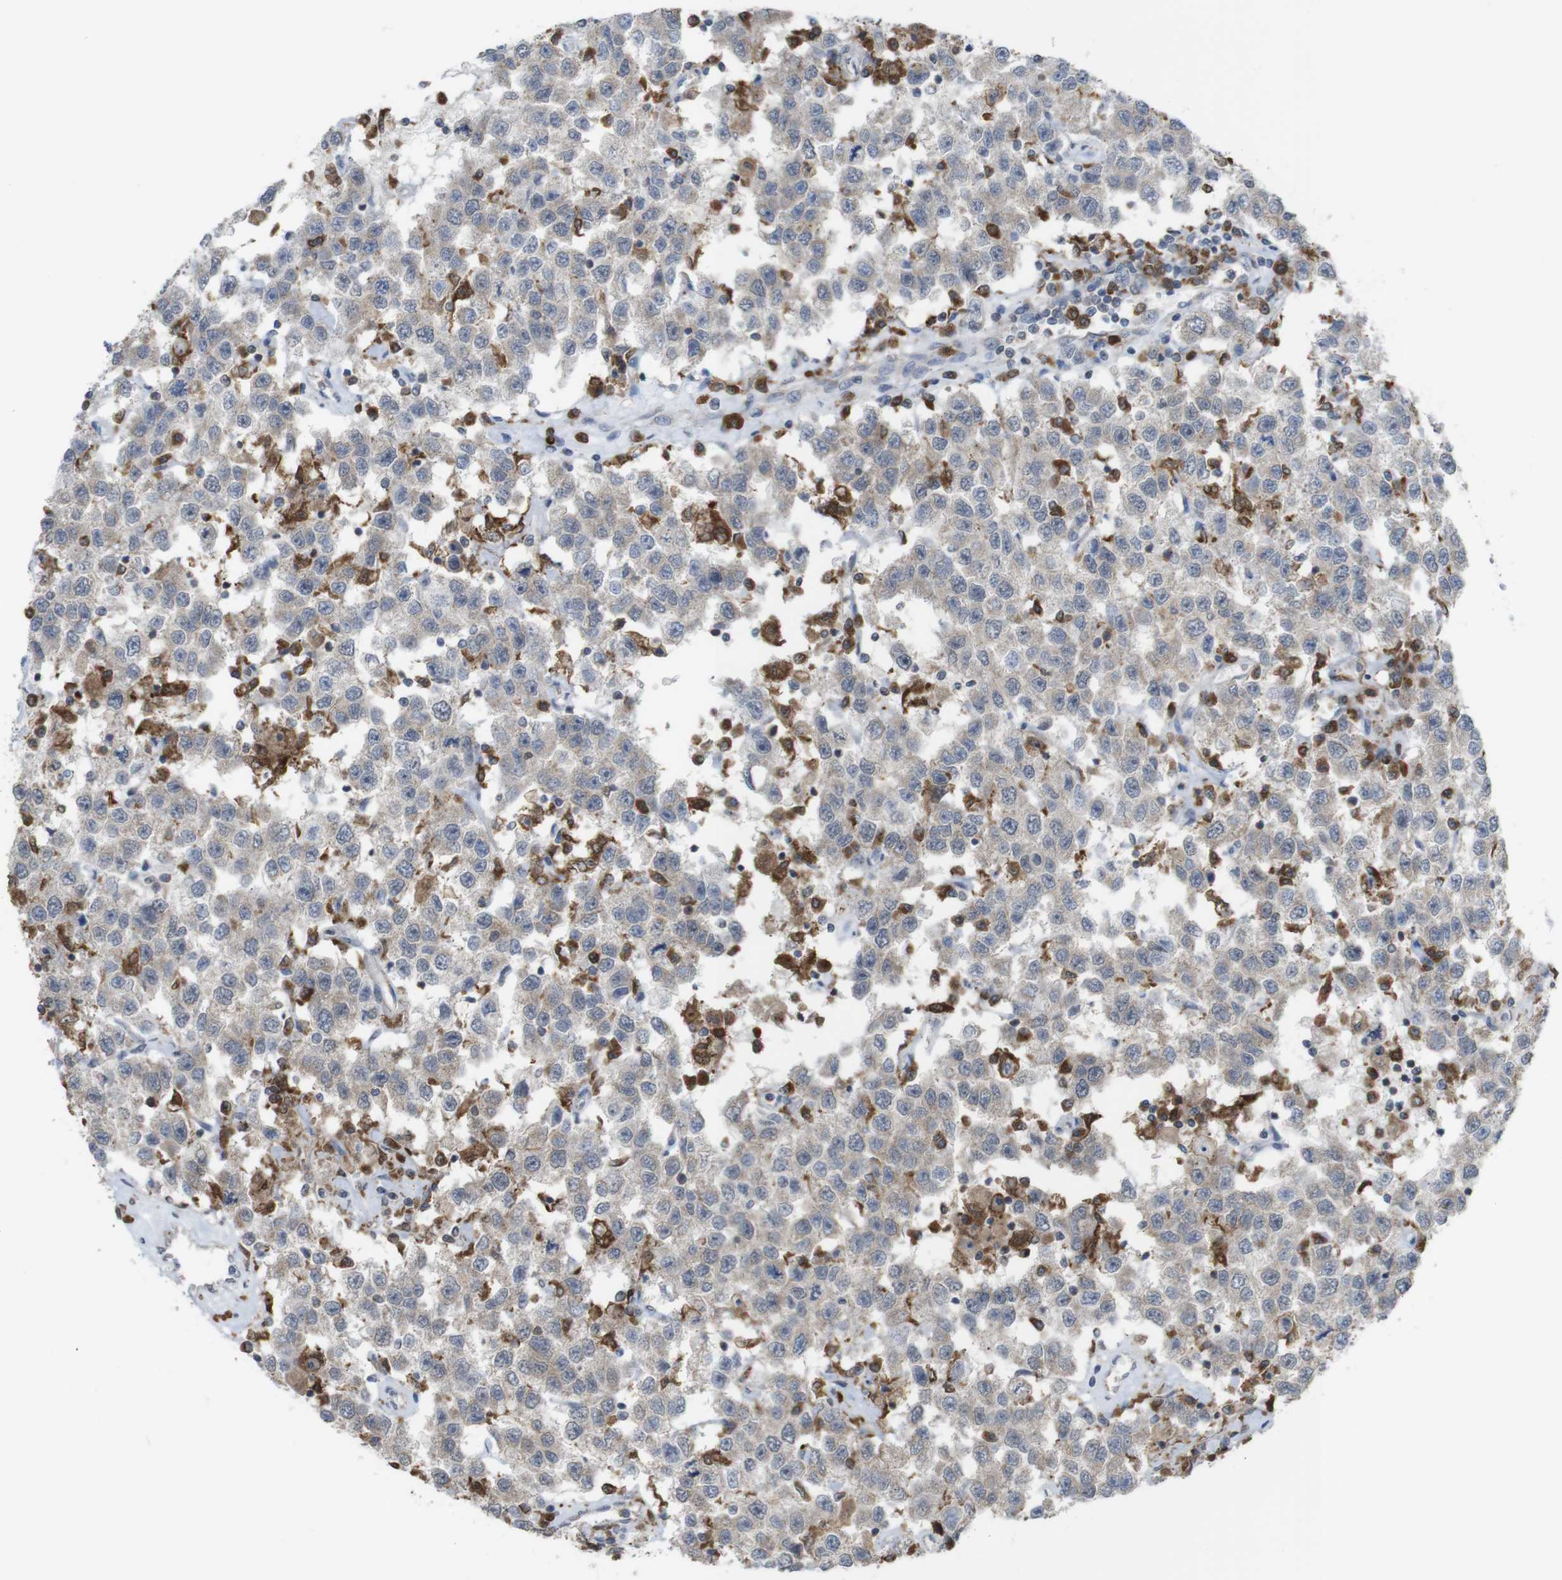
{"staining": {"intensity": "weak", "quantity": ">75%", "location": "cytoplasmic/membranous"}, "tissue": "testis cancer", "cell_type": "Tumor cells", "image_type": "cancer", "snomed": [{"axis": "morphology", "description": "Seminoma, NOS"}, {"axis": "topography", "description": "Testis"}], "caption": "Immunohistochemistry of human seminoma (testis) displays low levels of weak cytoplasmic/membranous expression in approximately >75% of tumor cells. (Stains: DAB (3,3'-diaminobenzidine) in brown, nuclei in blue, Microscopy: brightfield microscopy at high magnification).", "gene": "PRKCD", "patient": {"sex": "male", "age": 41}}